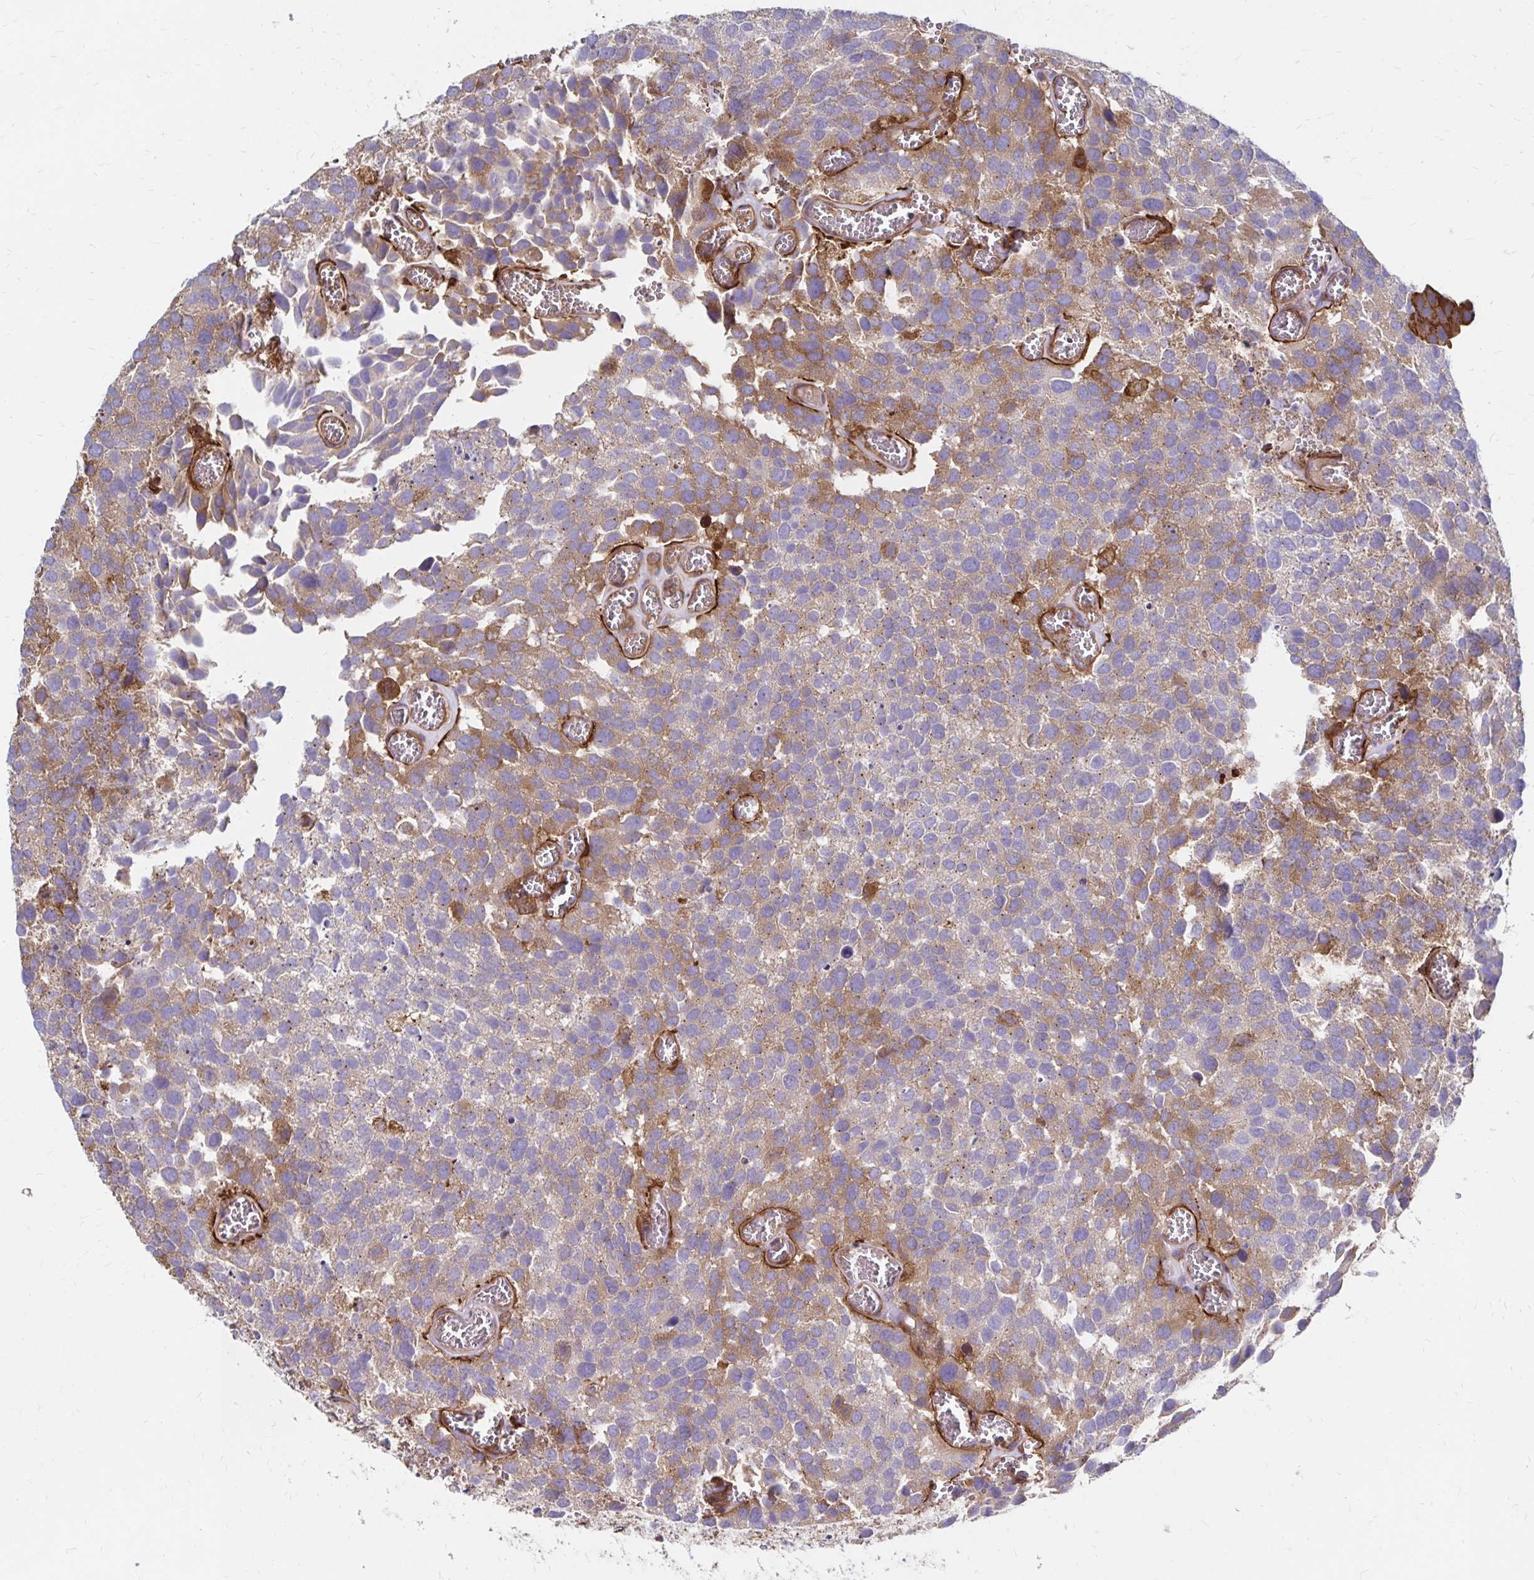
{"staining": {"intensity": "moderate", "quantity": ">75%", "location": "cytoplasmic/membranous"}, "tissue": "urothelial cancer", "cell_type": "Tumor cells", "image_type": "cancer", "snomed": [{"axis": "morphology", "description": "Urothelial carcinoma, Low grade"}, {"axis": "topography", "description": "Urinary bladder"}], "caption": "DAB immunohistochemical staining of human urothelial cancer displays moderate cytoplasmic/membranous protein positivity in about >75% of tumor cells.", "gene": "TNS3", "patient": {"sex": "female", "age": 69}}